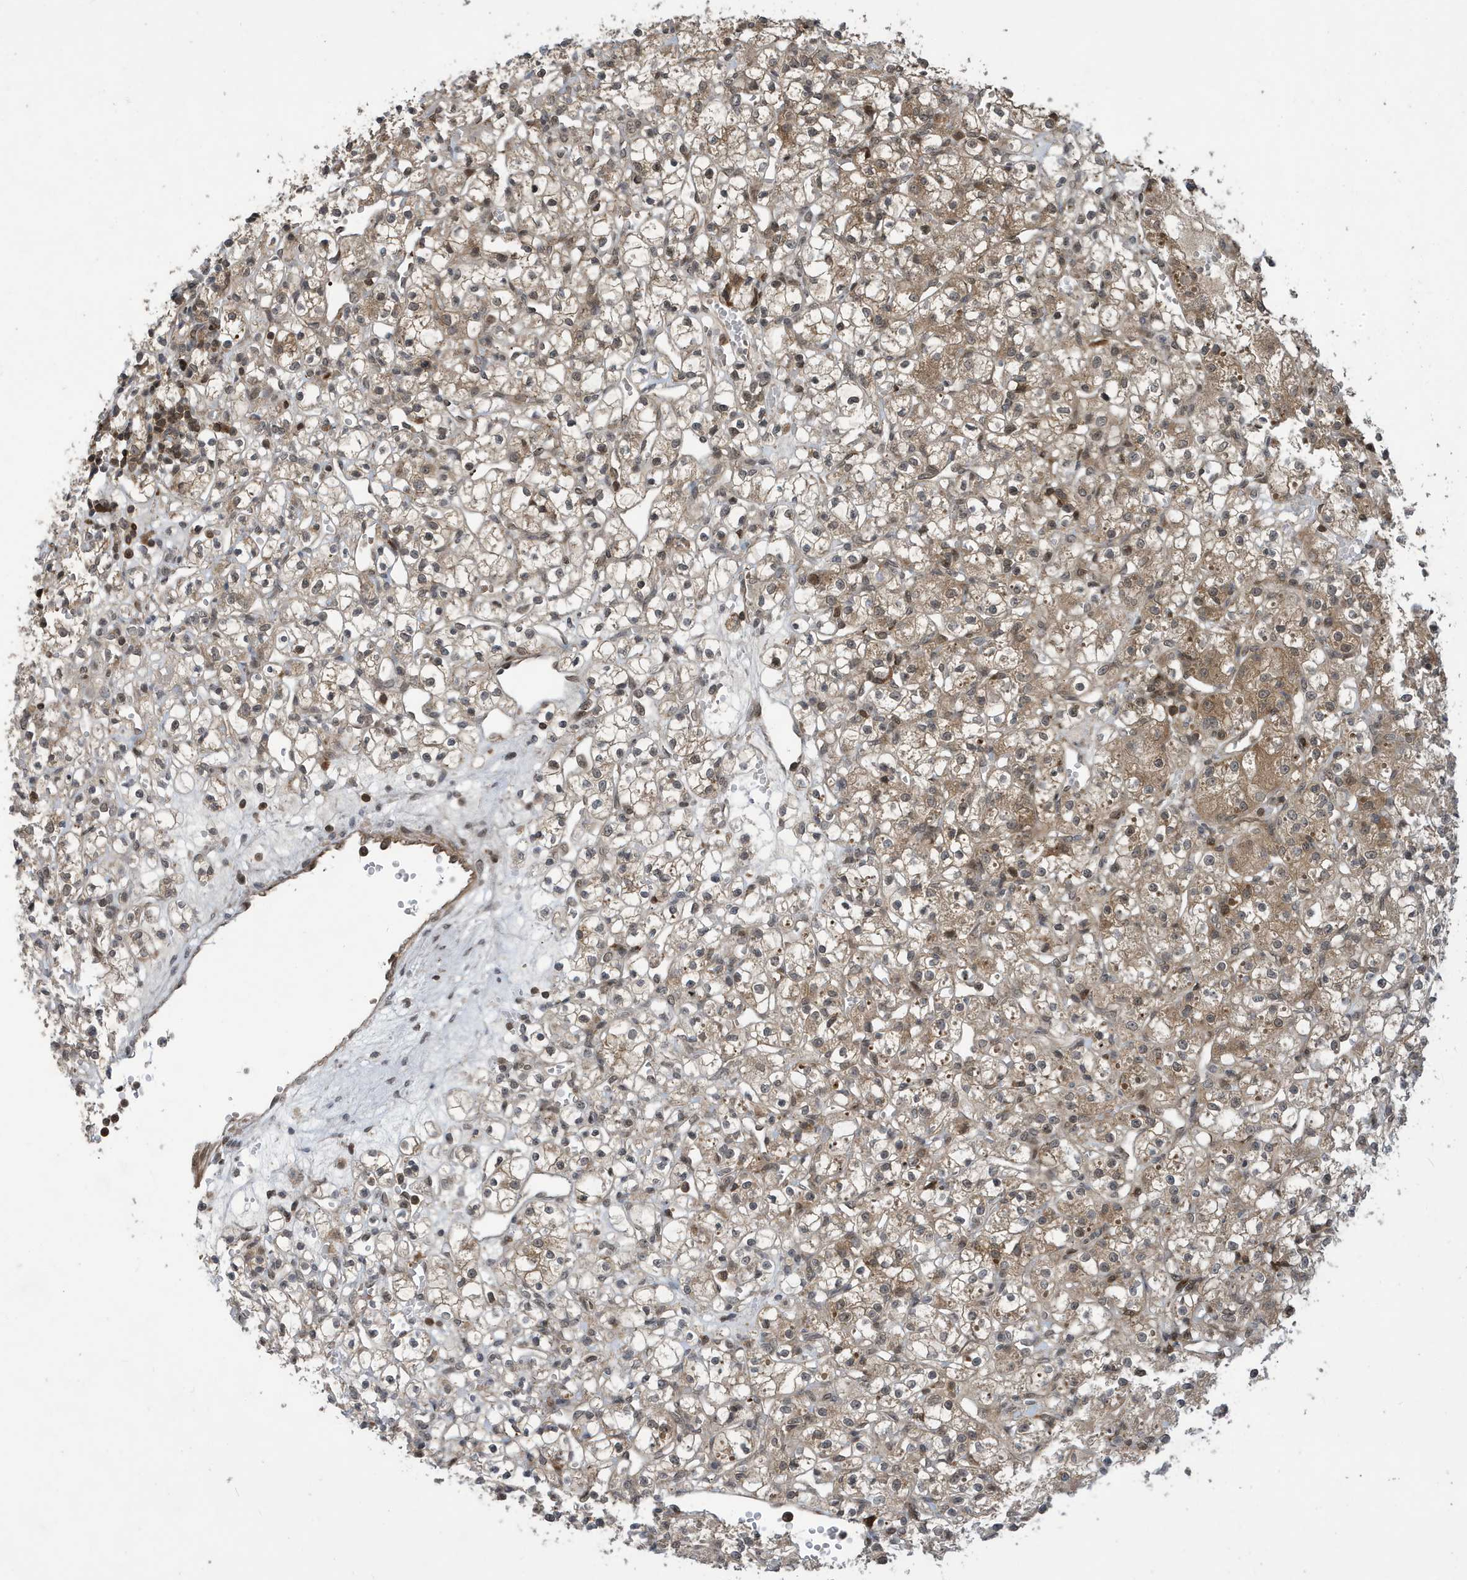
{"staining": {"intensity": "moderate", "quantity": "<25%", "location": "cytoplasmic/membranous"}, "tissue": "renal cancer", "cell_type": "Tumor cells", "image_type": "cancer", "snomed": [{"axis": "morphology", "description": "Adenocarcinoma, NOS"}, {"axis": "topography", "description": "Kidney"}], "caption": "Protein staining by immunohistochemistry shows moderate cytoplasmic/membranous expression in about <25% of tumor cells in renal cancer.", "gene": "UBQLN1", "patient": {"sex": "female", "age": 59}}